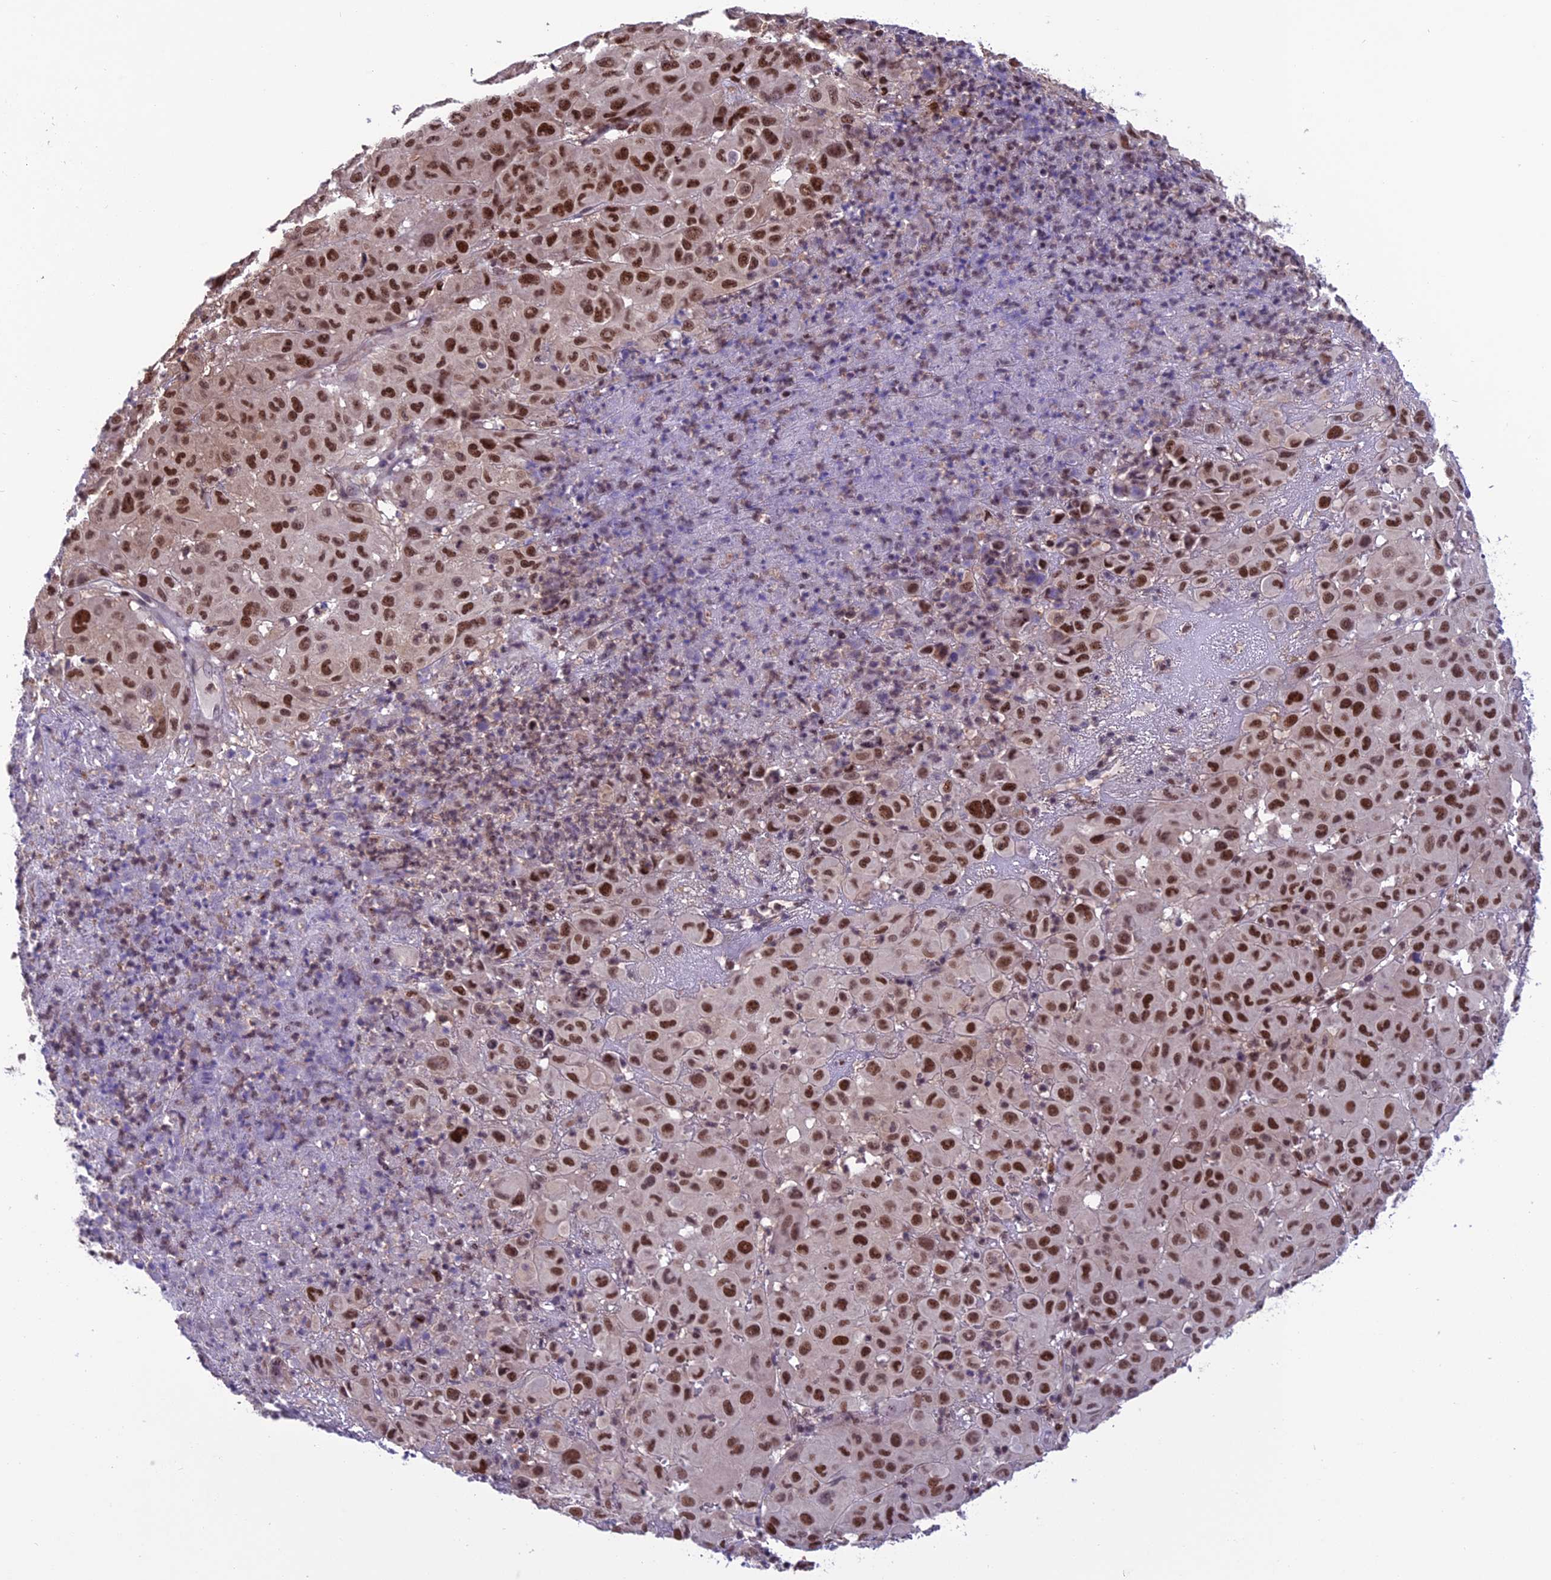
{"staining": {"intensity": "strong", "quantity": ">75%", "location": "nuclear"}, "tissue": "melanoma", "cell_type": "Tumor cells", "image_type": "cancer", "snomed": [{"axis": "morphology", "description": "Malignant melanoma, NOS"}, {"axis": "topography", "description": "Skin"}], "caption": "Brown immunohistochemical staining in human malignant melanoma displays strong nuclear staining in approximately >75% of tumor cells. The staining was performed using DAB to visualize the protein expression in brown, while the nuclei were stained in blue with hematoxylin (Magnification: 20x).", "gene": "MIS12", "patient": {"sex": "male", "age": 73}}